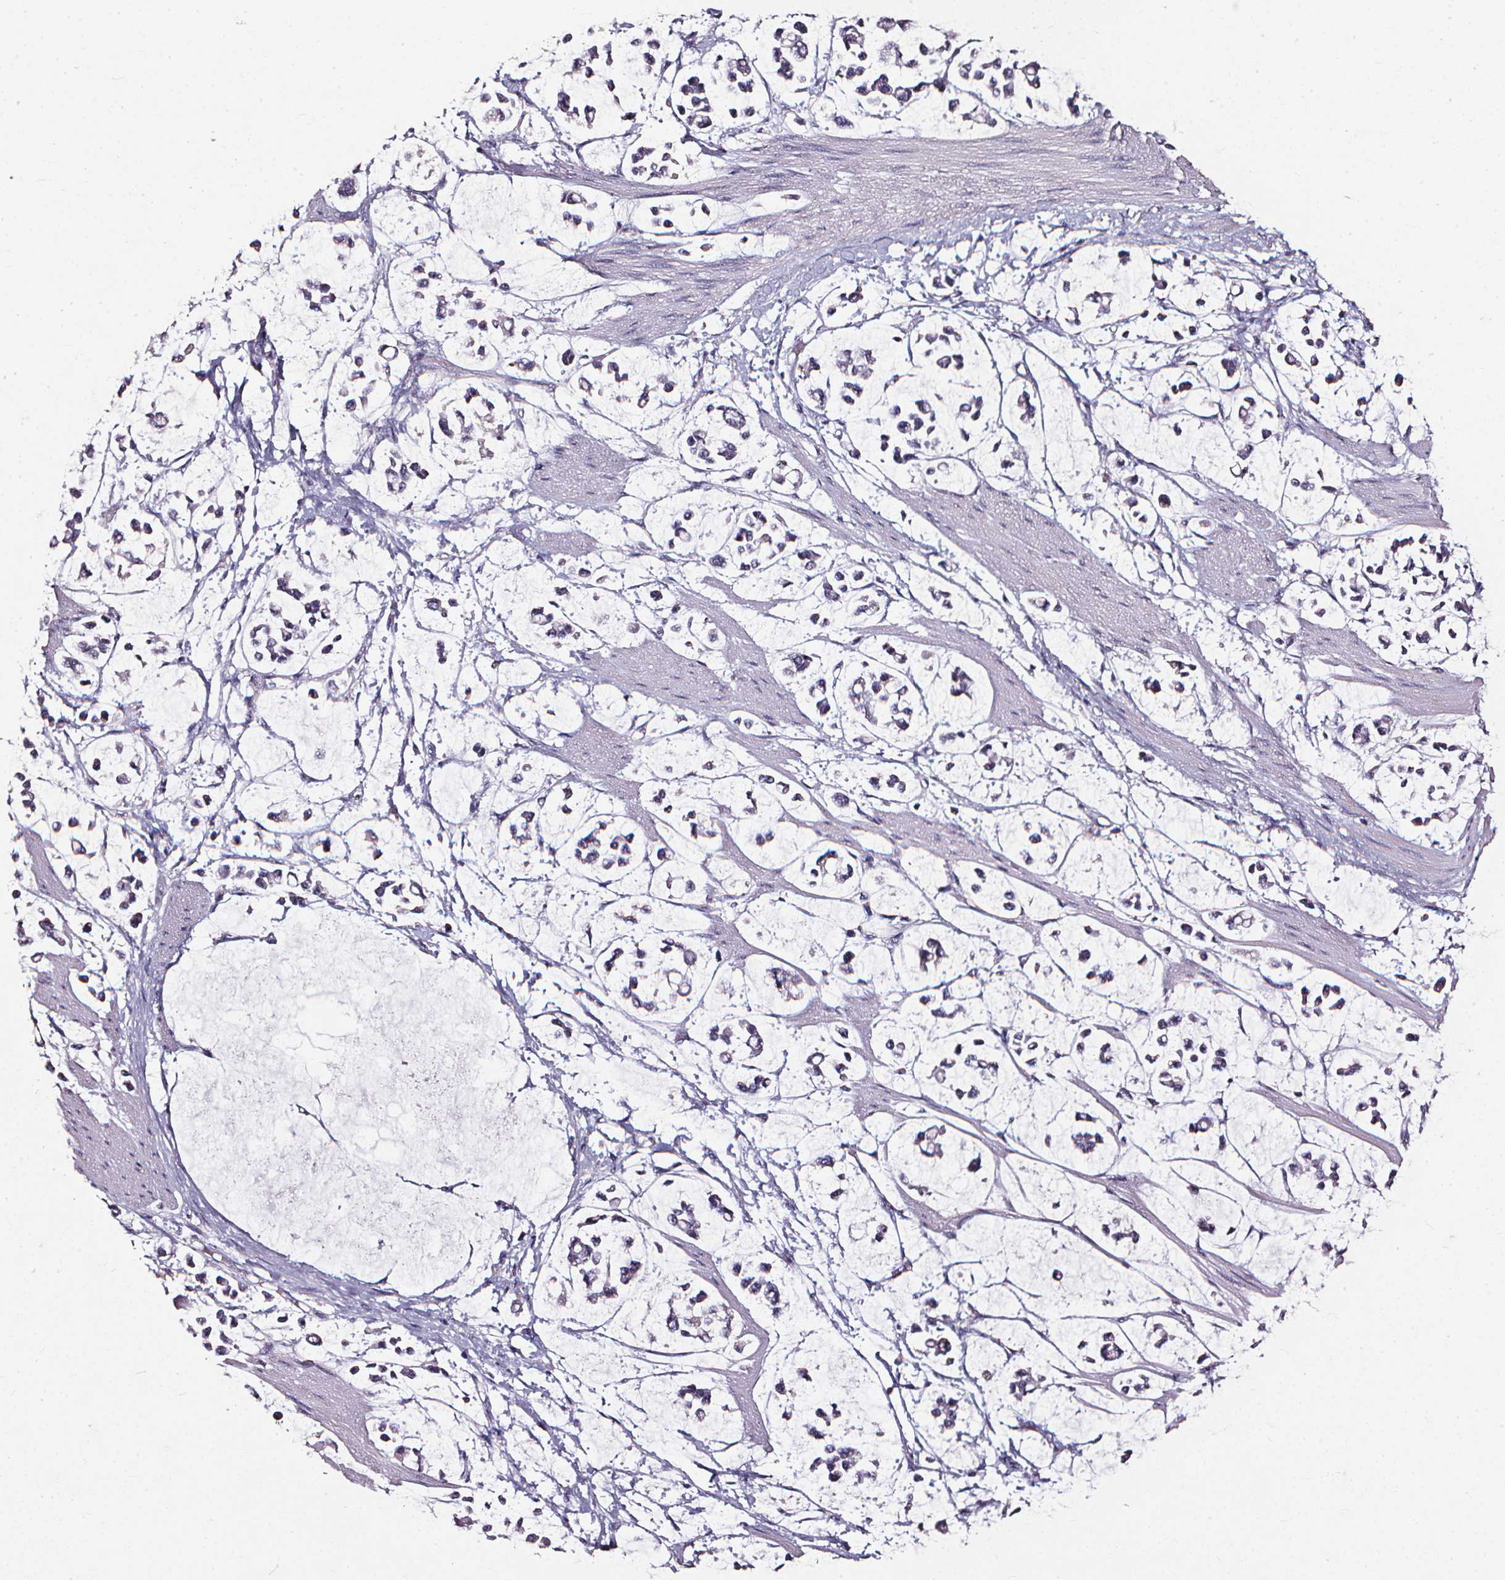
{"staining": {"intensity": "negative", "quantity": "none", "location": "none"}, "tissue": "stomach cancer", "cell_type": "Tumor cells", "image_type": "cancer", "snomed": [{"axis": "morphology", "description": "Adenocarcinoma, NOS"}, {"axis": "topography", "description": "Stomach"}], "caption": "This photomicrograph is of stomach cancer (adenocarcinoma) stained with immunohistochemistry (IHC) to label a protein in brown with the nuclei are counter-stained blue. There is no positivity in tumor cells. (DAB immunohistochemistry, high magnification).", "gene": "DEFA5", "patient": {"sex": "male", "age": 82}}